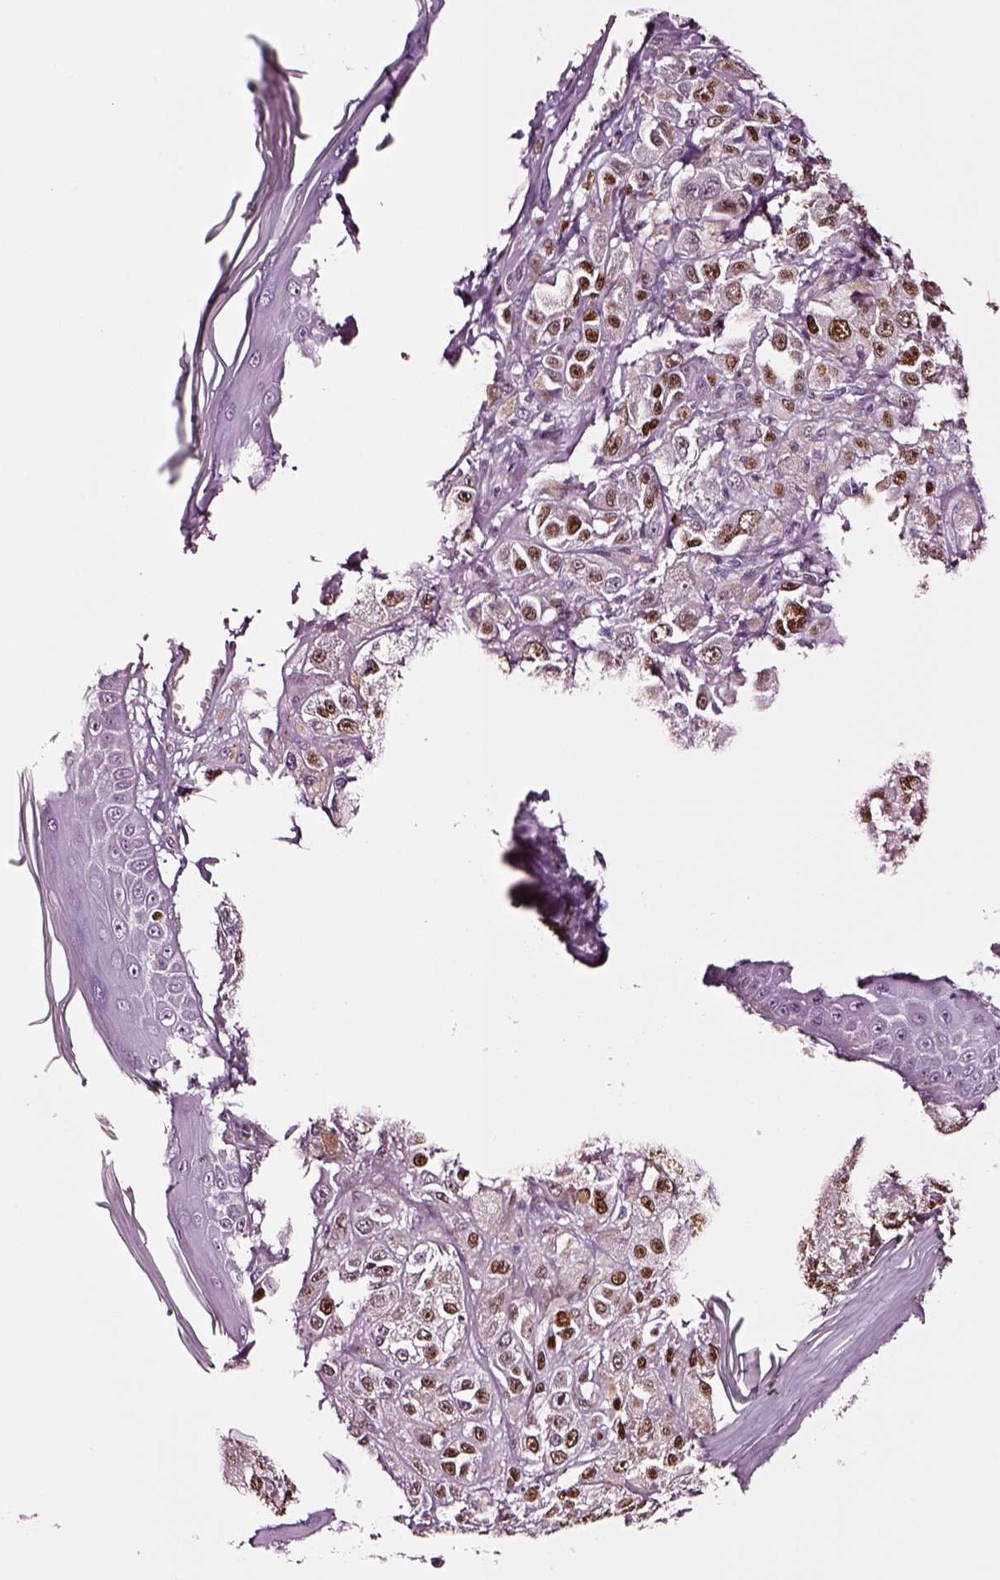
{"staining": {"intensity": "moderate", "quantity": ">75%", "location": "nuclear"}, "tissue": "melanoma", "cell_type": "Tumor cells", "image_type": "cancer", "snomed": [{"axis": "morphology", "description": "Malignant melanoma, NOS"}, {"axis": "topography", "description": "Skin"}], "caption": "Immunohistochemistry of malignant melanoma displays medium levels of moderate nuclear expression in about >75% of tumor cells. Using DAB (3,3'-diaminobenzidine) (brown) and hematoxylin (blue) stains, captured at high magnification using brightfield microscopy.", "gene": "SOX10", "patient": {"sex": "male", "age": 67}}